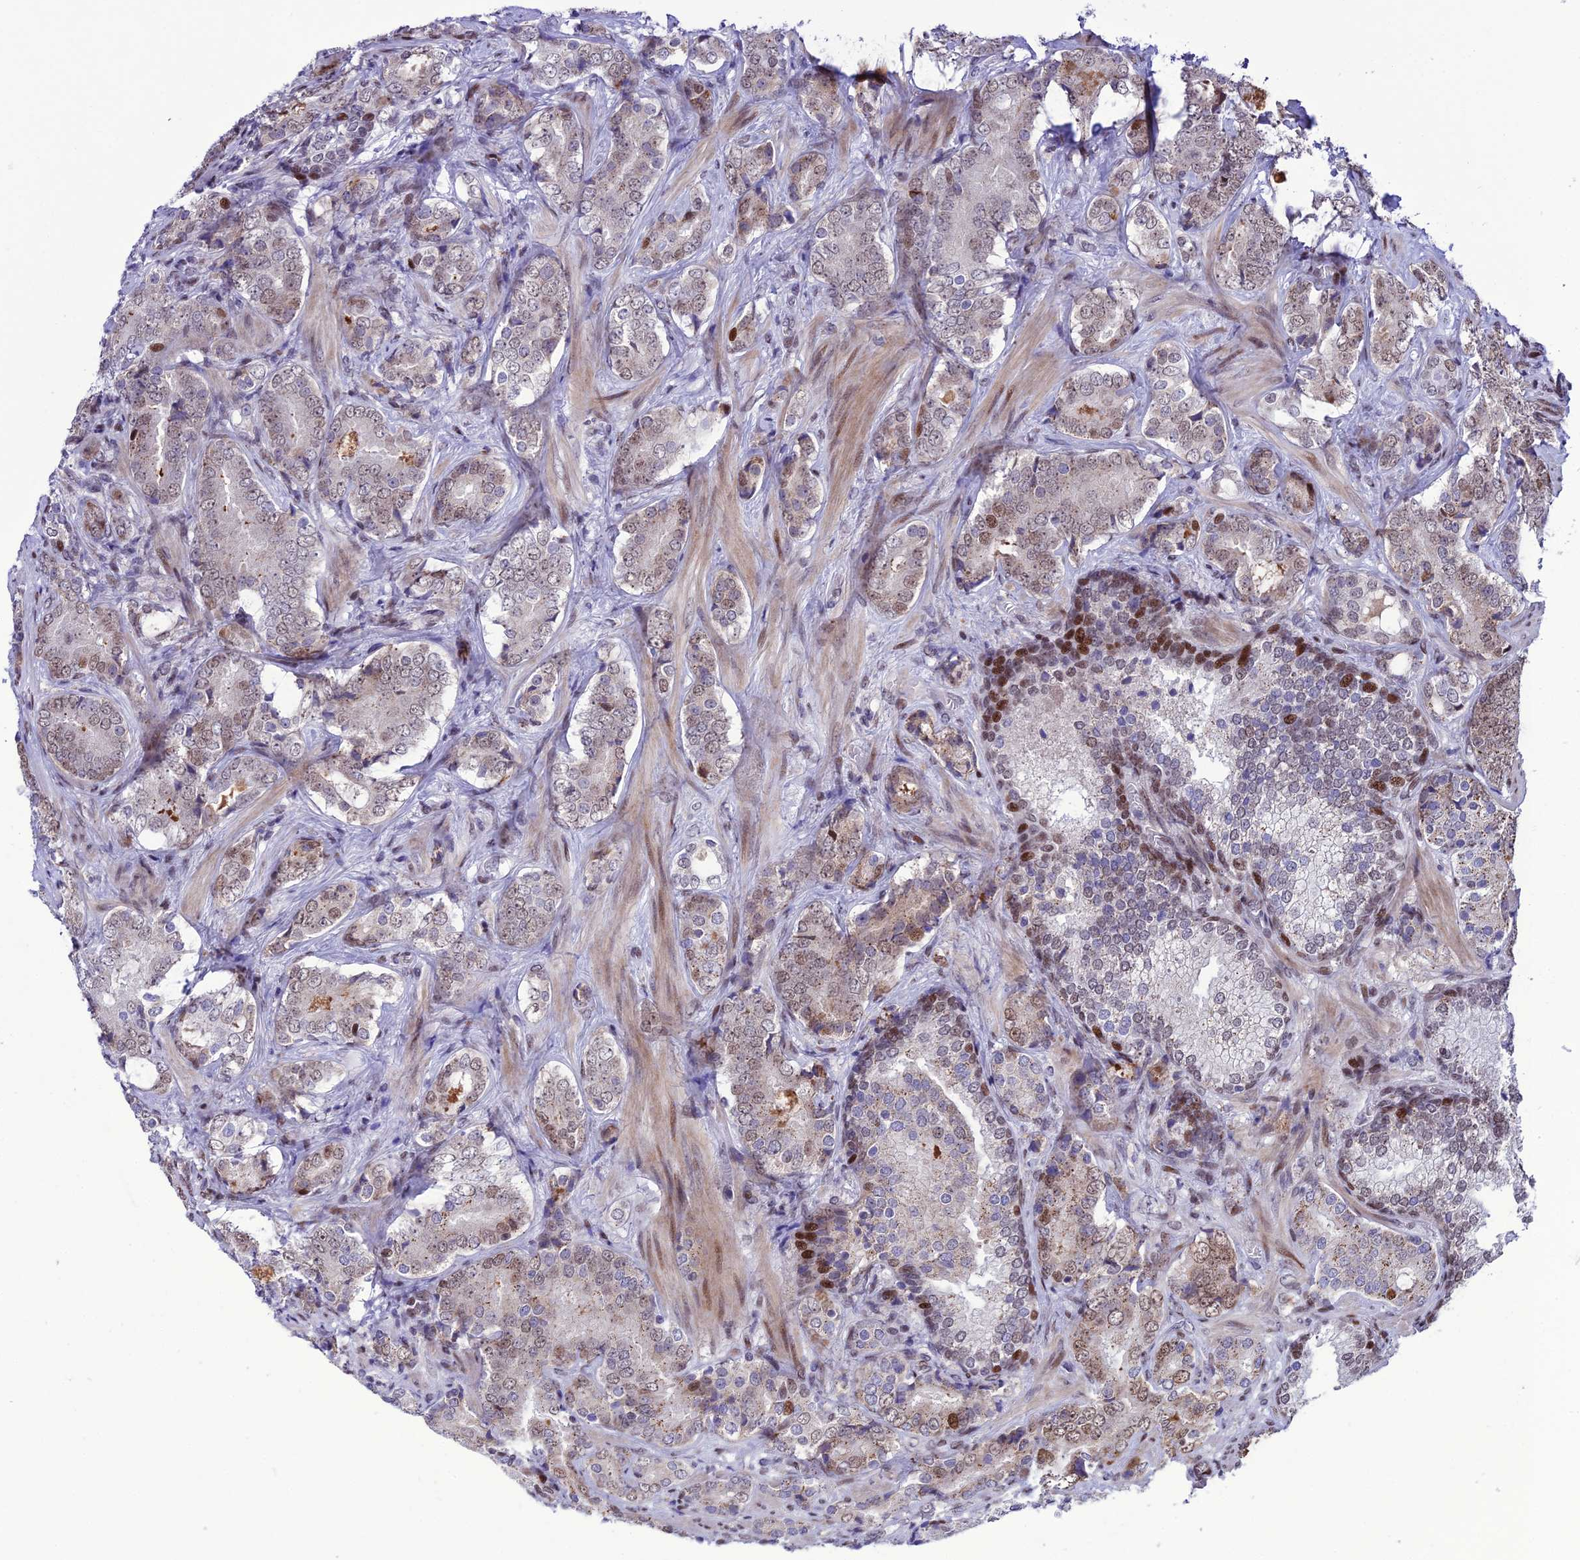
{"staining": {"intensity": "weak", "quantity": "<25%", "location": "nuclear"}, "tissue": "prostate cancer", "cell_type": "Tumor cells", "image_type": "cancer", "snomed": [{"axis": "morphology", "description": "Adenocarcinoma, Low grade"}, {"axis": "topography", "description": "Prostate"}], "caption": "Human adenocarcinoma (low-grade) (prostate) stained for a protein using immunohistochemistry reveals no expression in tumor cells.", "gene": "ZNF707", "patient": {"sex": "male", "age": 58}}